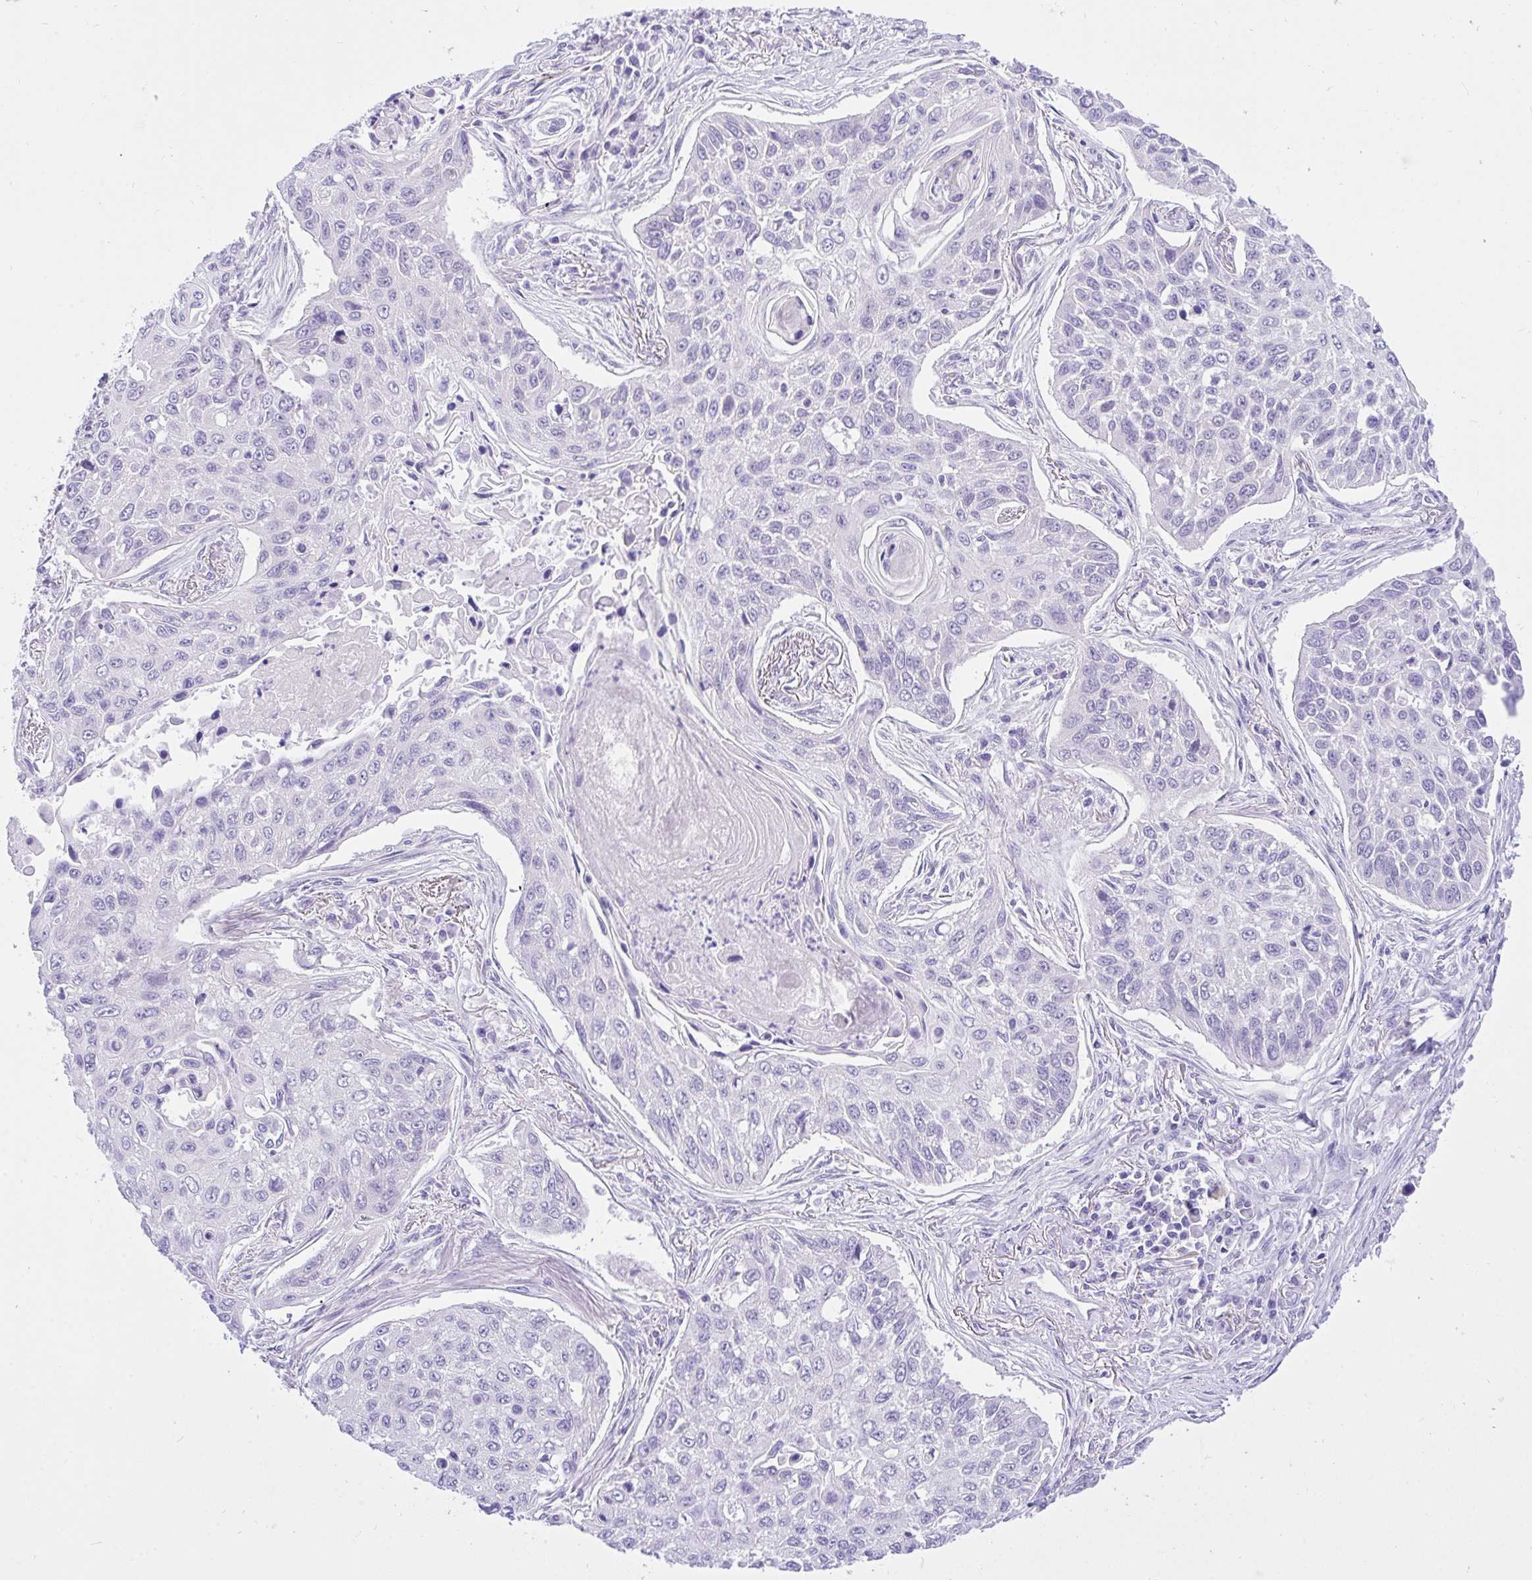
{"staining": {"intensity": "negative", "quantity": "none", "location": "none"}, "tissue": "lung cancer", "cell_type": "Tumor cells", "image_type": "cancer", "snomed": [{"axis": "morphology", "description": "Squamous cell carcinoma, NOS"}, {"axis": "topography", "description": "Lung"}], "caption": "Tumor cells are negative for brown protein staining in lung cancer.", "gene": "TLN2", "patient": {"sex": "male", "age": 75}}